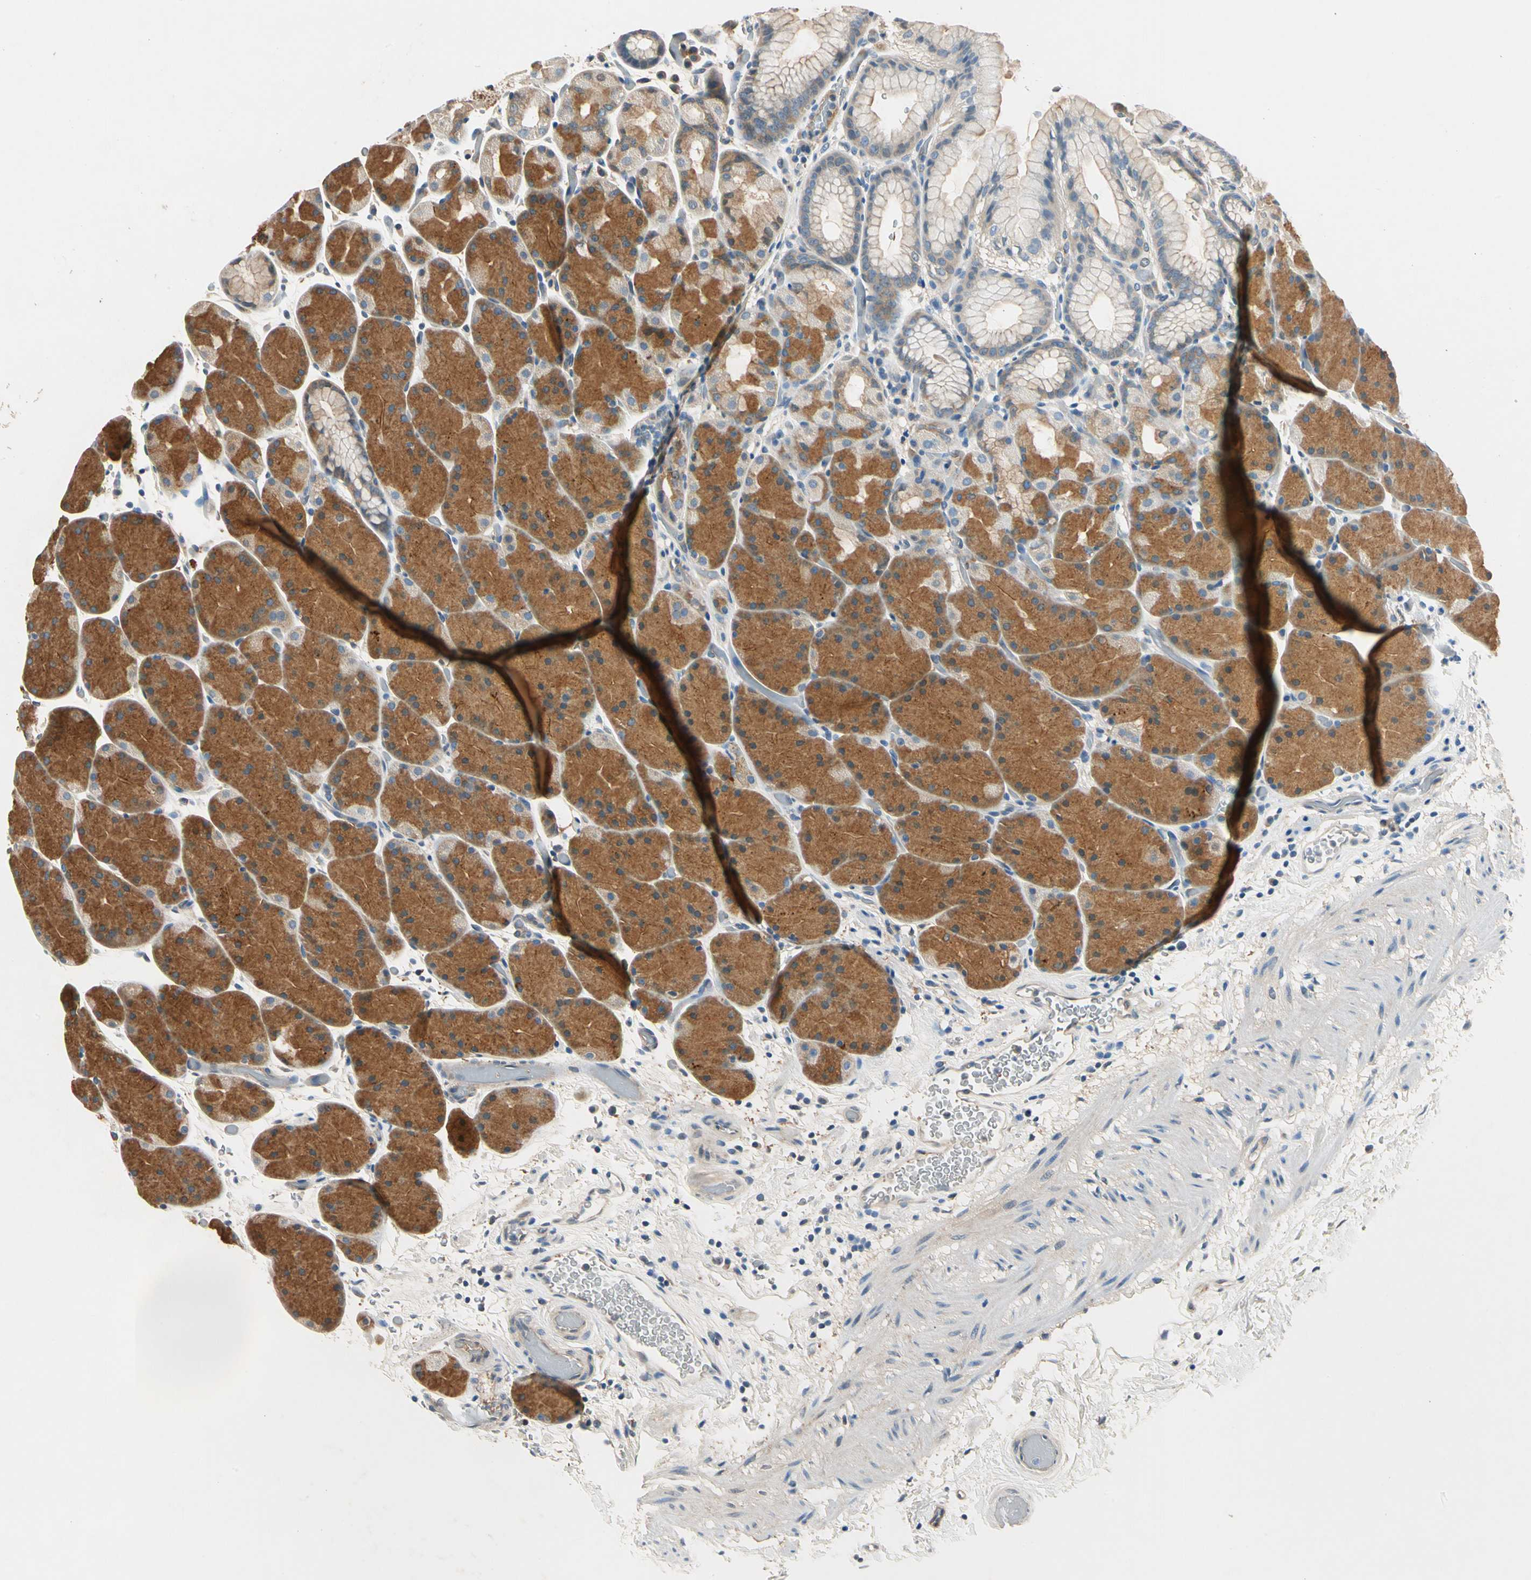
{"staining": {"intensity": "strong", "quantity": "25%-75%", "location": "cytoplasmic/membranous"}, "tissue": "stomach", "cell_type": "Glandular cells", "image_type": "normal", "snomed": [{"axis": "morphology", "description": "Normal tissue, NOS"}, {"axis": "topography", "description": "Stomach, upper"}], "caption": "The immunohistochemical stain shows strong cytoplasmic/membranous positivity in glandular cells of normal stomach.", "gene": "ROCK2", "patient": {"sex": "male", "age": 47}}